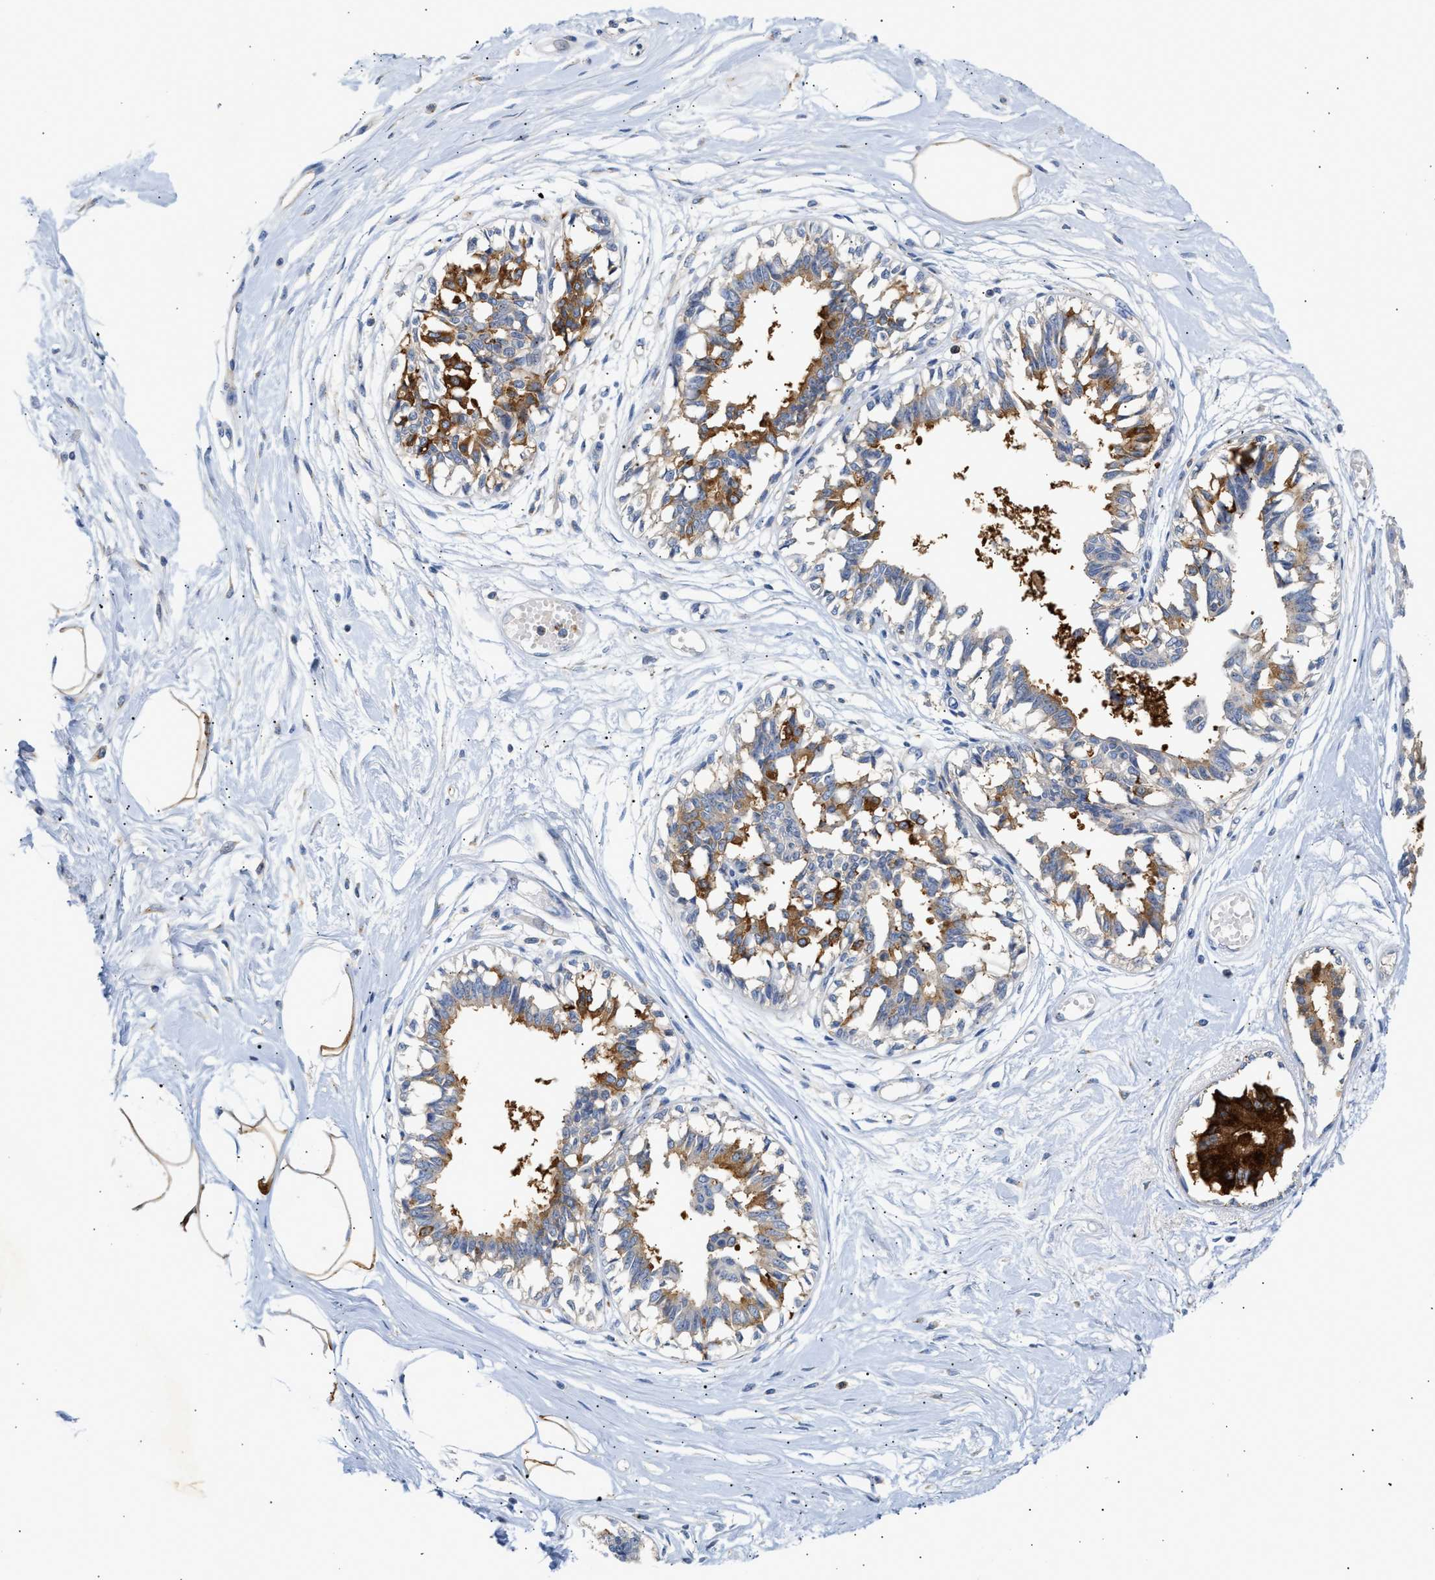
{"staining": {"intensity": "weak", "quantity": "25%-75%", "location": "cytoplasmic/membranous"}, "tissue": "breast", "cell_type": "Adipocytes", "image_type": "normal", "snomed": [{"axis": "morphology", "description": "Normal tissue, NOS"}, {"axis": "topography", "description": "Breast"}], "caption": "DAB (3,3'-diaminobenzidine) immunohistochemical staining of benign human breast displays weak cytoplasmic/membranous protein expression in approximately 25%-75% of adipocytes. The protein is stained brown, and the nuclei are stained in blue (DAB IHC with brightfield microscopy, high magnification).", "gene": "TRIM50", "patient": {"sex": "female", "age": 45}}